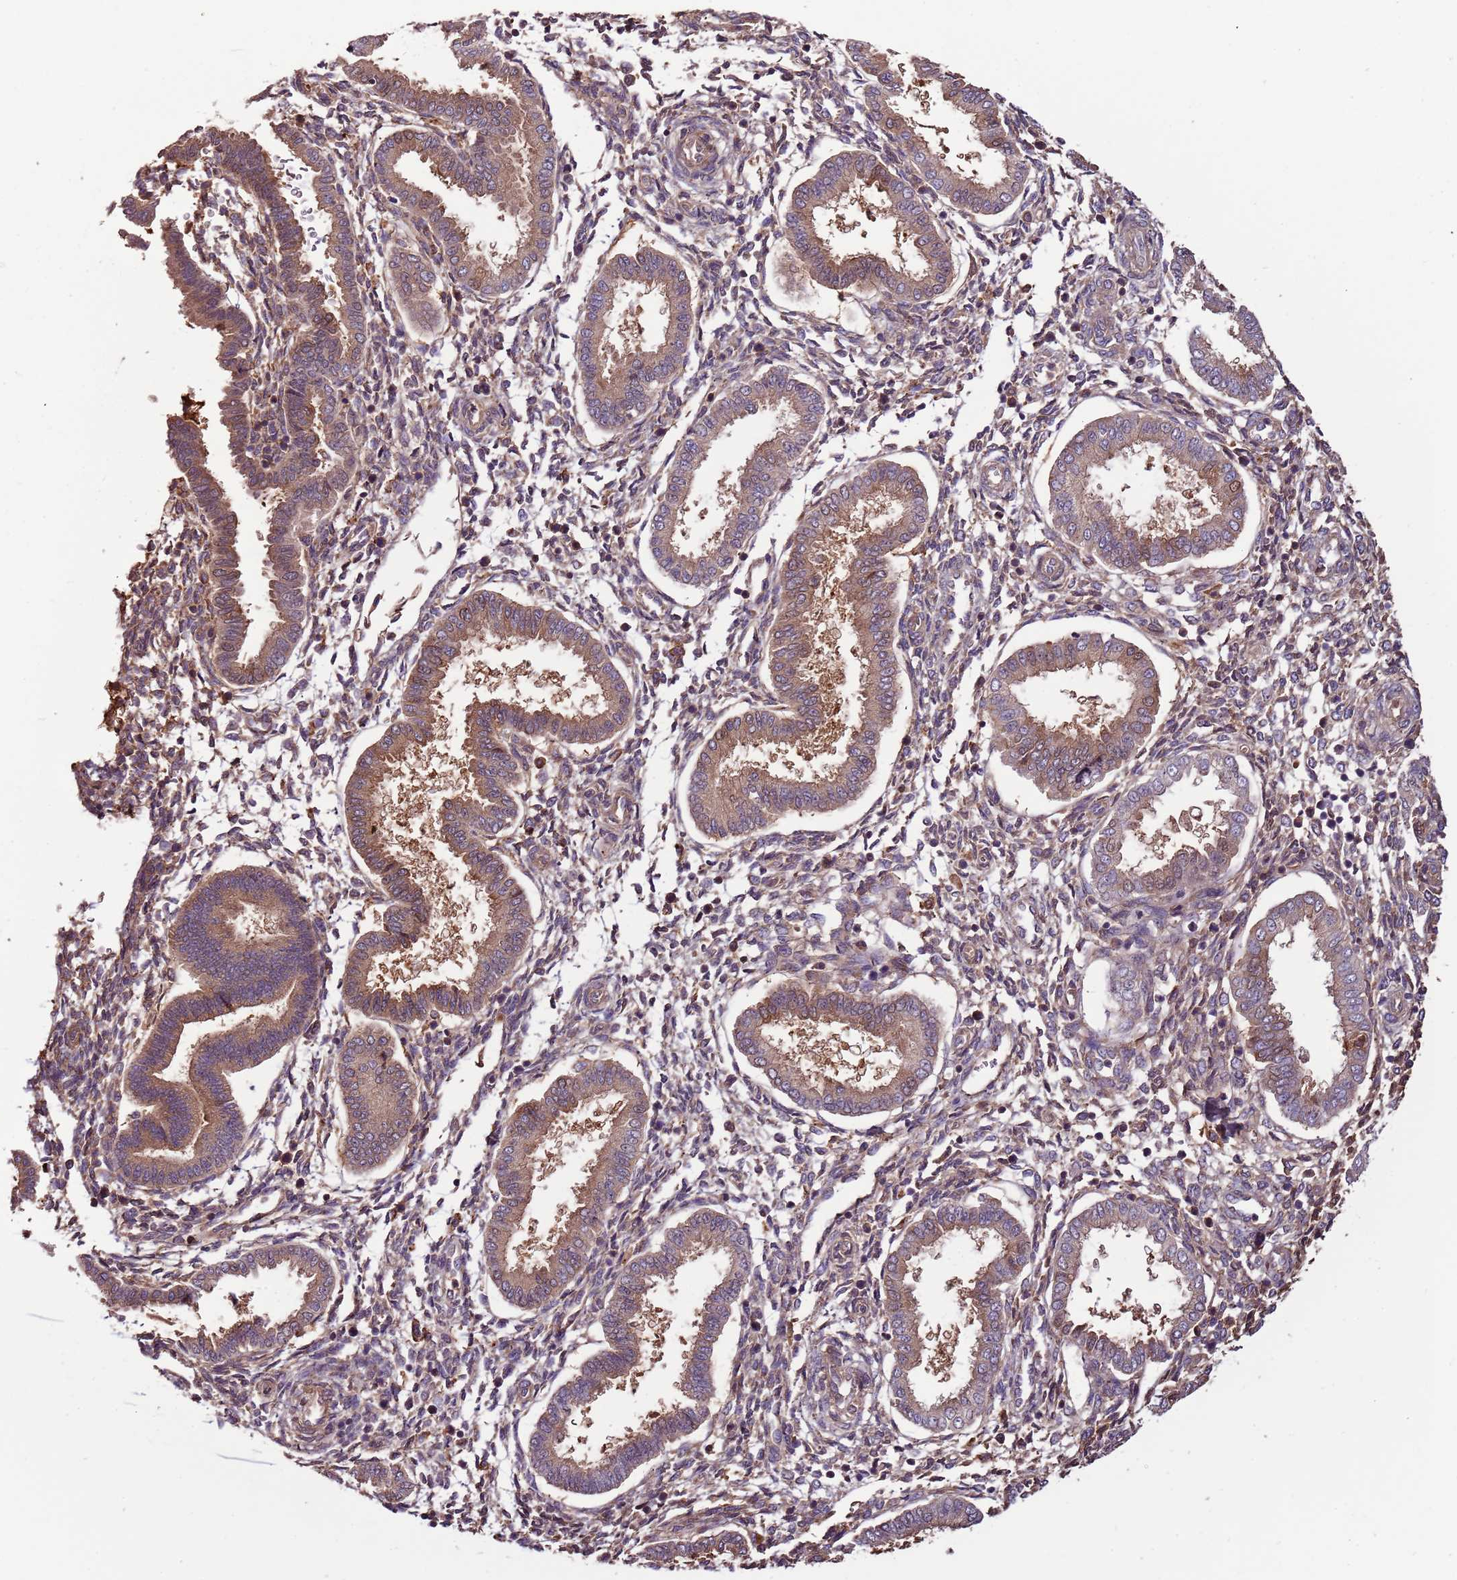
{"staining": {"intensity": "moderate", "quantity": "25%-75%", "location": "cytoplasmic/membranous"}, "tissue": "endometrium", "cell_type": "Cells in endometrial stroma", "image_type": "normal", "snomed": [{"axis": "morphology", "description": "Normal tissue, NOS"}, {"axis": "topography", "description": "Endometrium"}], "caption": "Immunohistochemical staining of normal human endometrium shows moderate cytoplasmic/membranous protein positivity in approximately 25%-75% of cells in endometrial stroma. (DAB (3,3'-diaminobenzidine) IHC, brown staining for protein, blue staining for nuclei).", "gene": "DENR", "patient": {"sex": "female", "age": 24}}